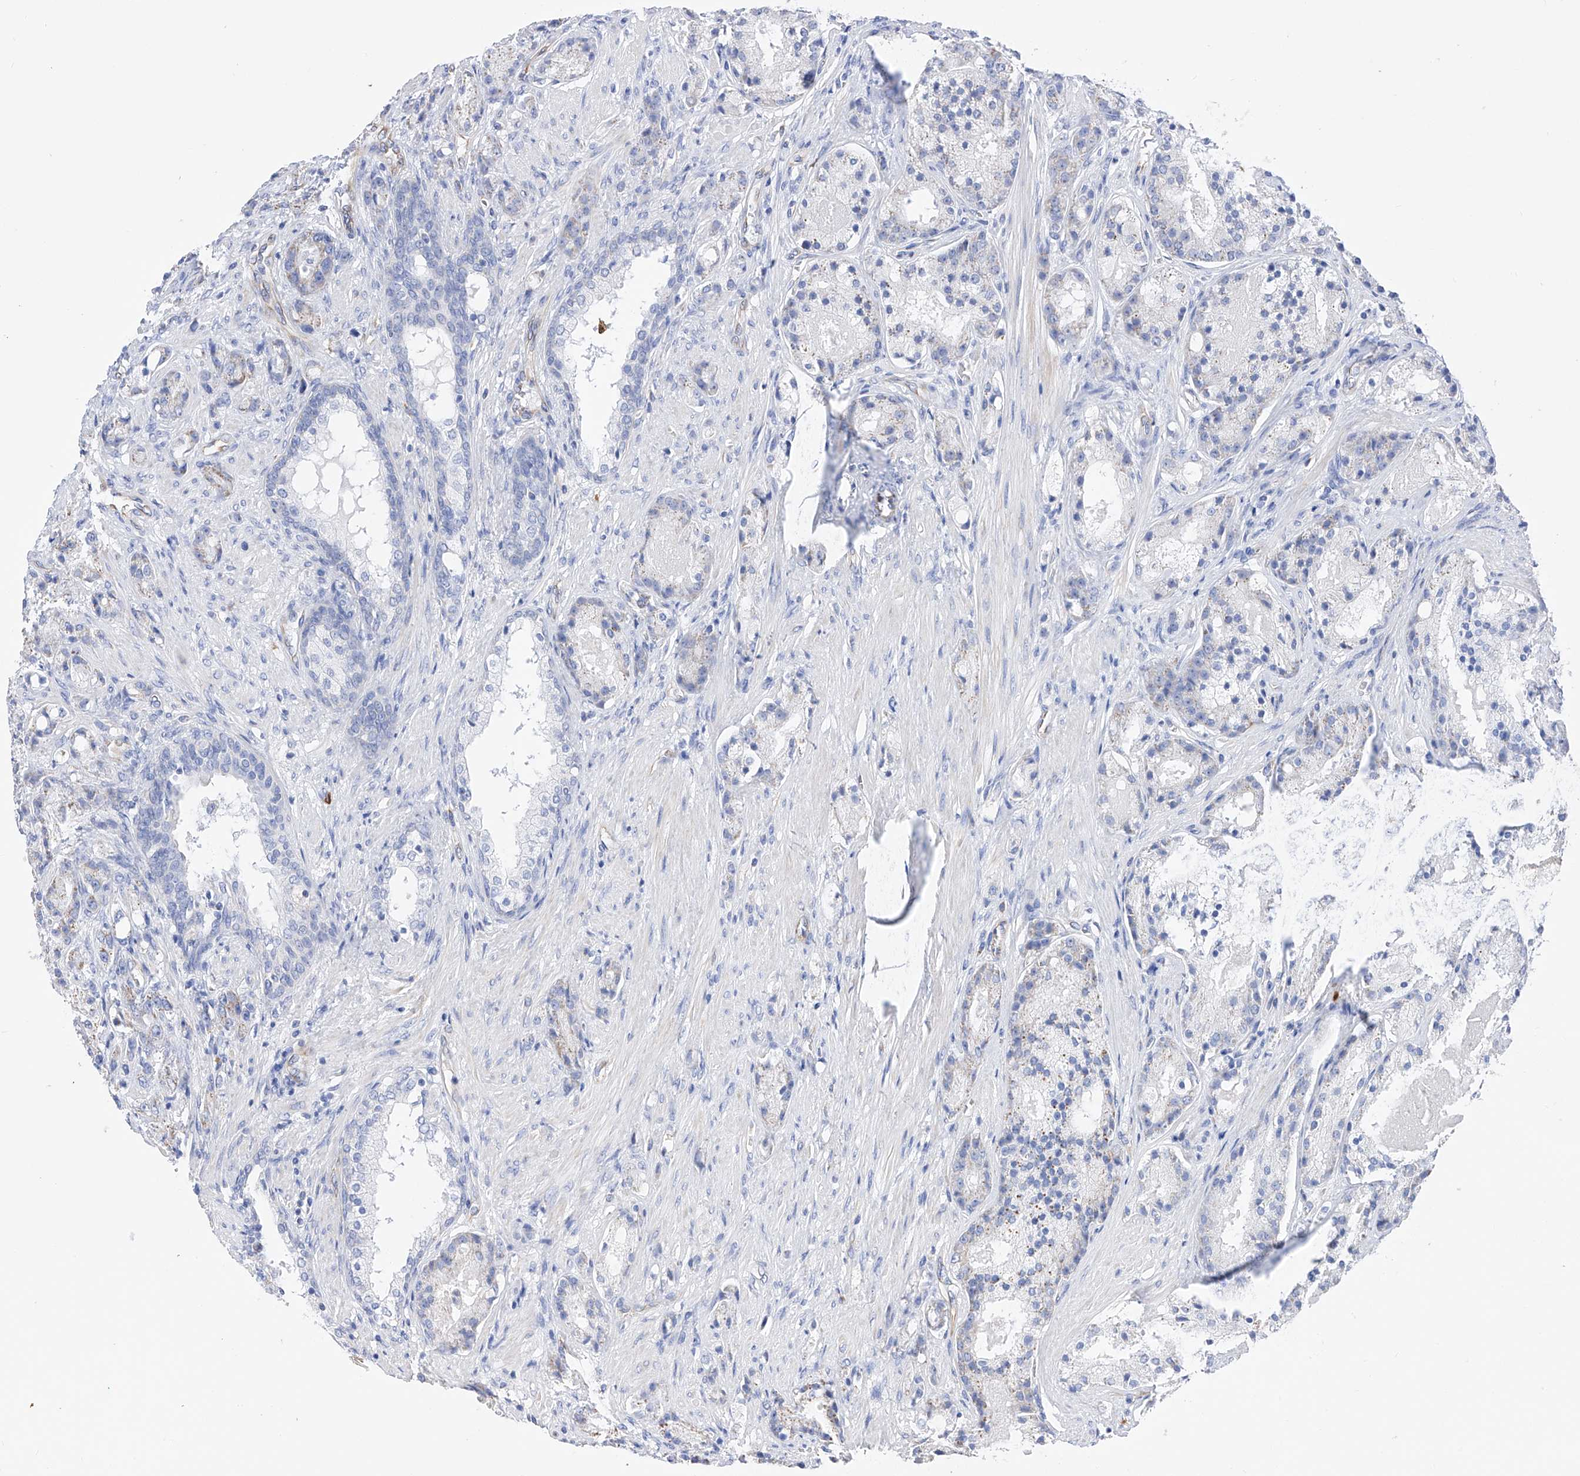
{"staining": {"intensity": "negative", "quantity": "none", "location": "none"}, "tissue": "prostate cancer", "cell_type": "Tumor cells", "image_type": "cancer", "snomed": [{"axis": "morphology", "description": "Adenocarcinoma, High grade"}, {"axis": "topography", "description": "Prostate"}], "caption": "DAB (3,3'-diaminobenzidine) immunohistochemical staining of human high-grade adenocarcinoma (prostate) exhibits no significant expression in tumor cells. (IHC, brightfield microscopy, high magnification).", "gene": "FLG", "patient": {"sex": "male", "age": 60}}